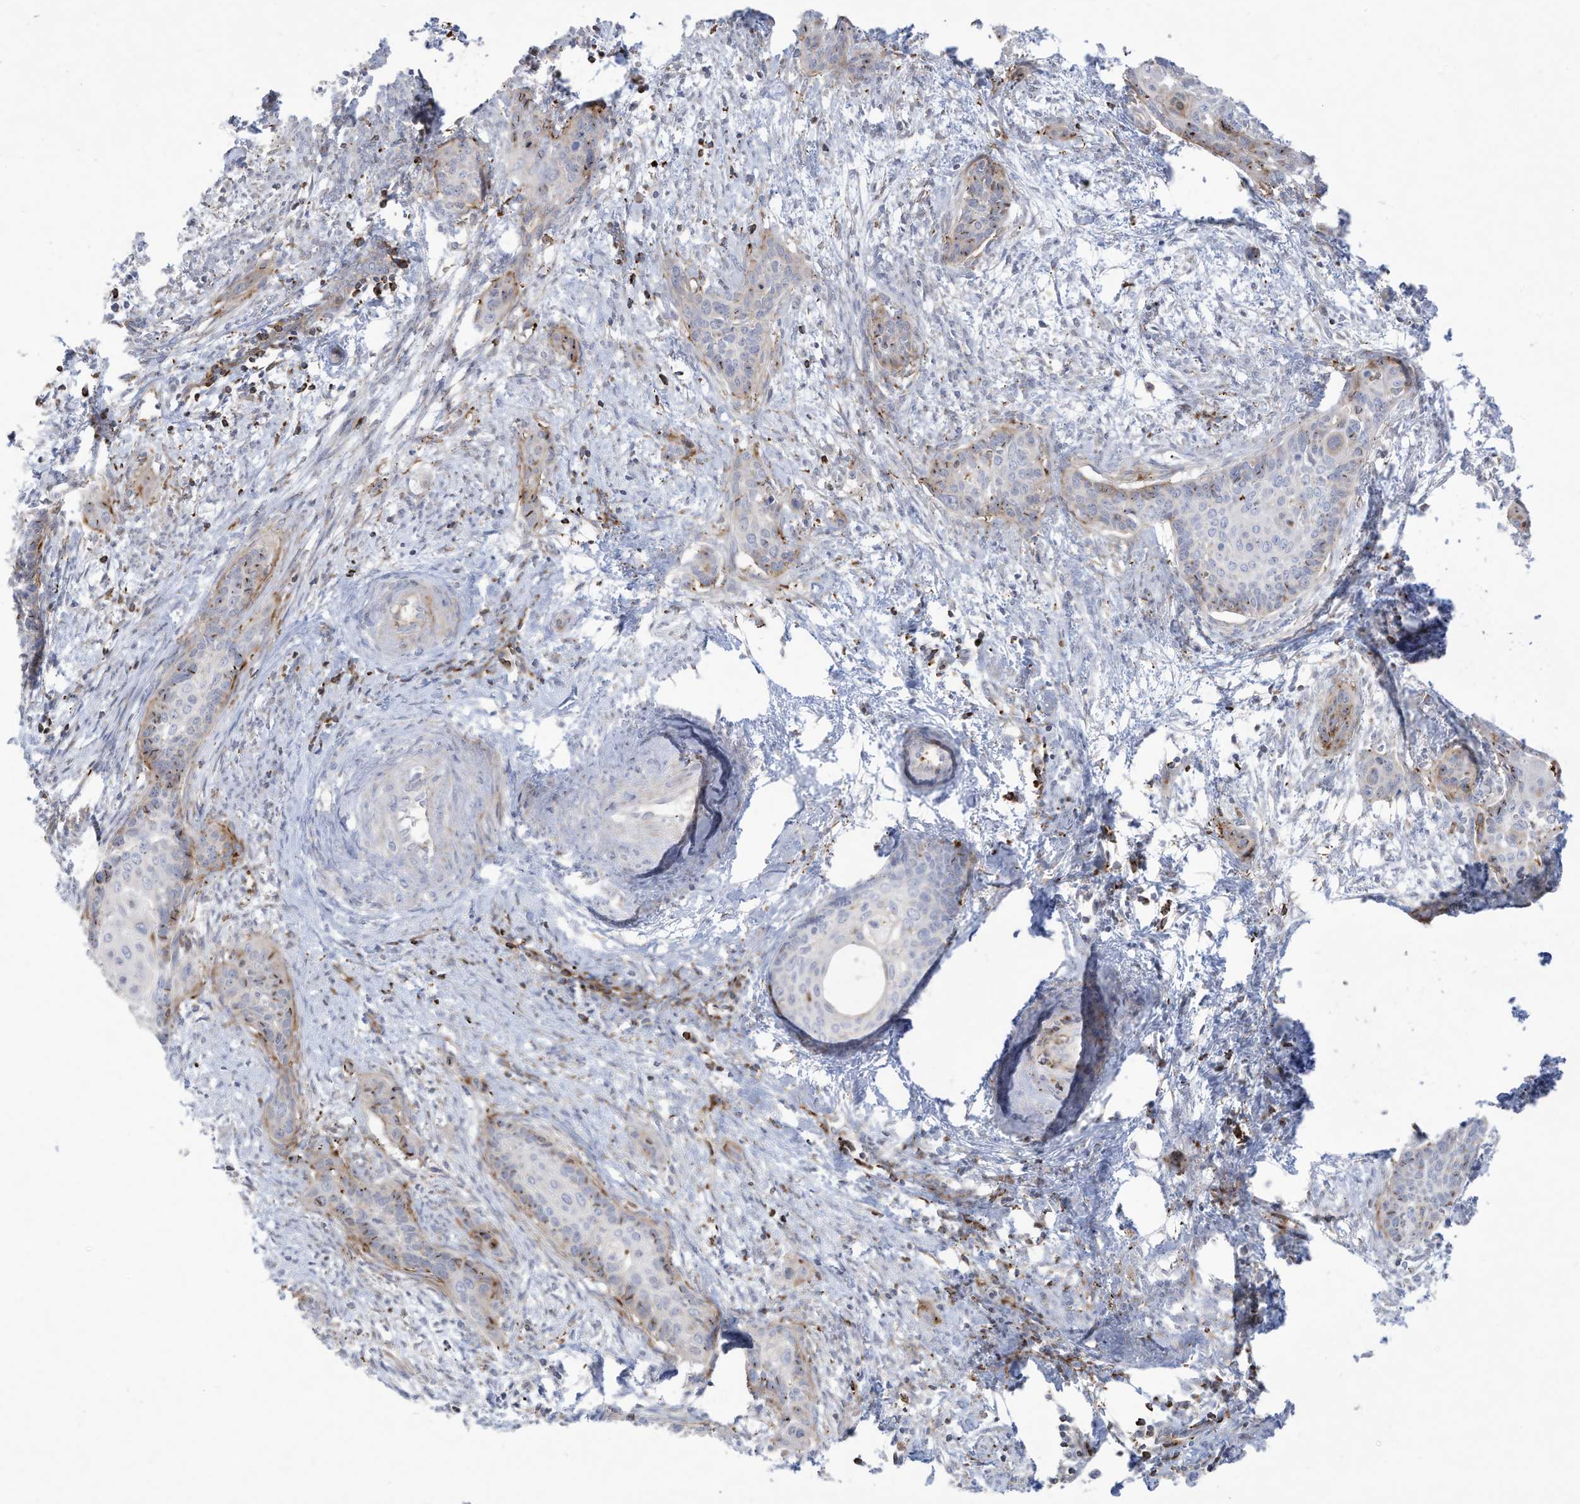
{"staining": {"intensity": "moderate", "quantity": "<25%", "location": "cytoplasmic/membranous"}, "tissue": "cervical cancer", "cell_type": "Tumor cells", "image_type": "cancer", "snomed": [{"axis": "morphology", "description": "Squamous cell carcinoma, NOS"}, {"axis": "topography", "description": "Cervix"}], "caption": "DAB (3,3'-diaminobenzidine) immunohistochemical staining of cervical squamous cell carcinoma demonstrates moderate cytoplasmic/membranous protein expression in about <25% of tumor cells.", "gene": "THNSL2", "patient": {"sex": "female", "age": 33}}